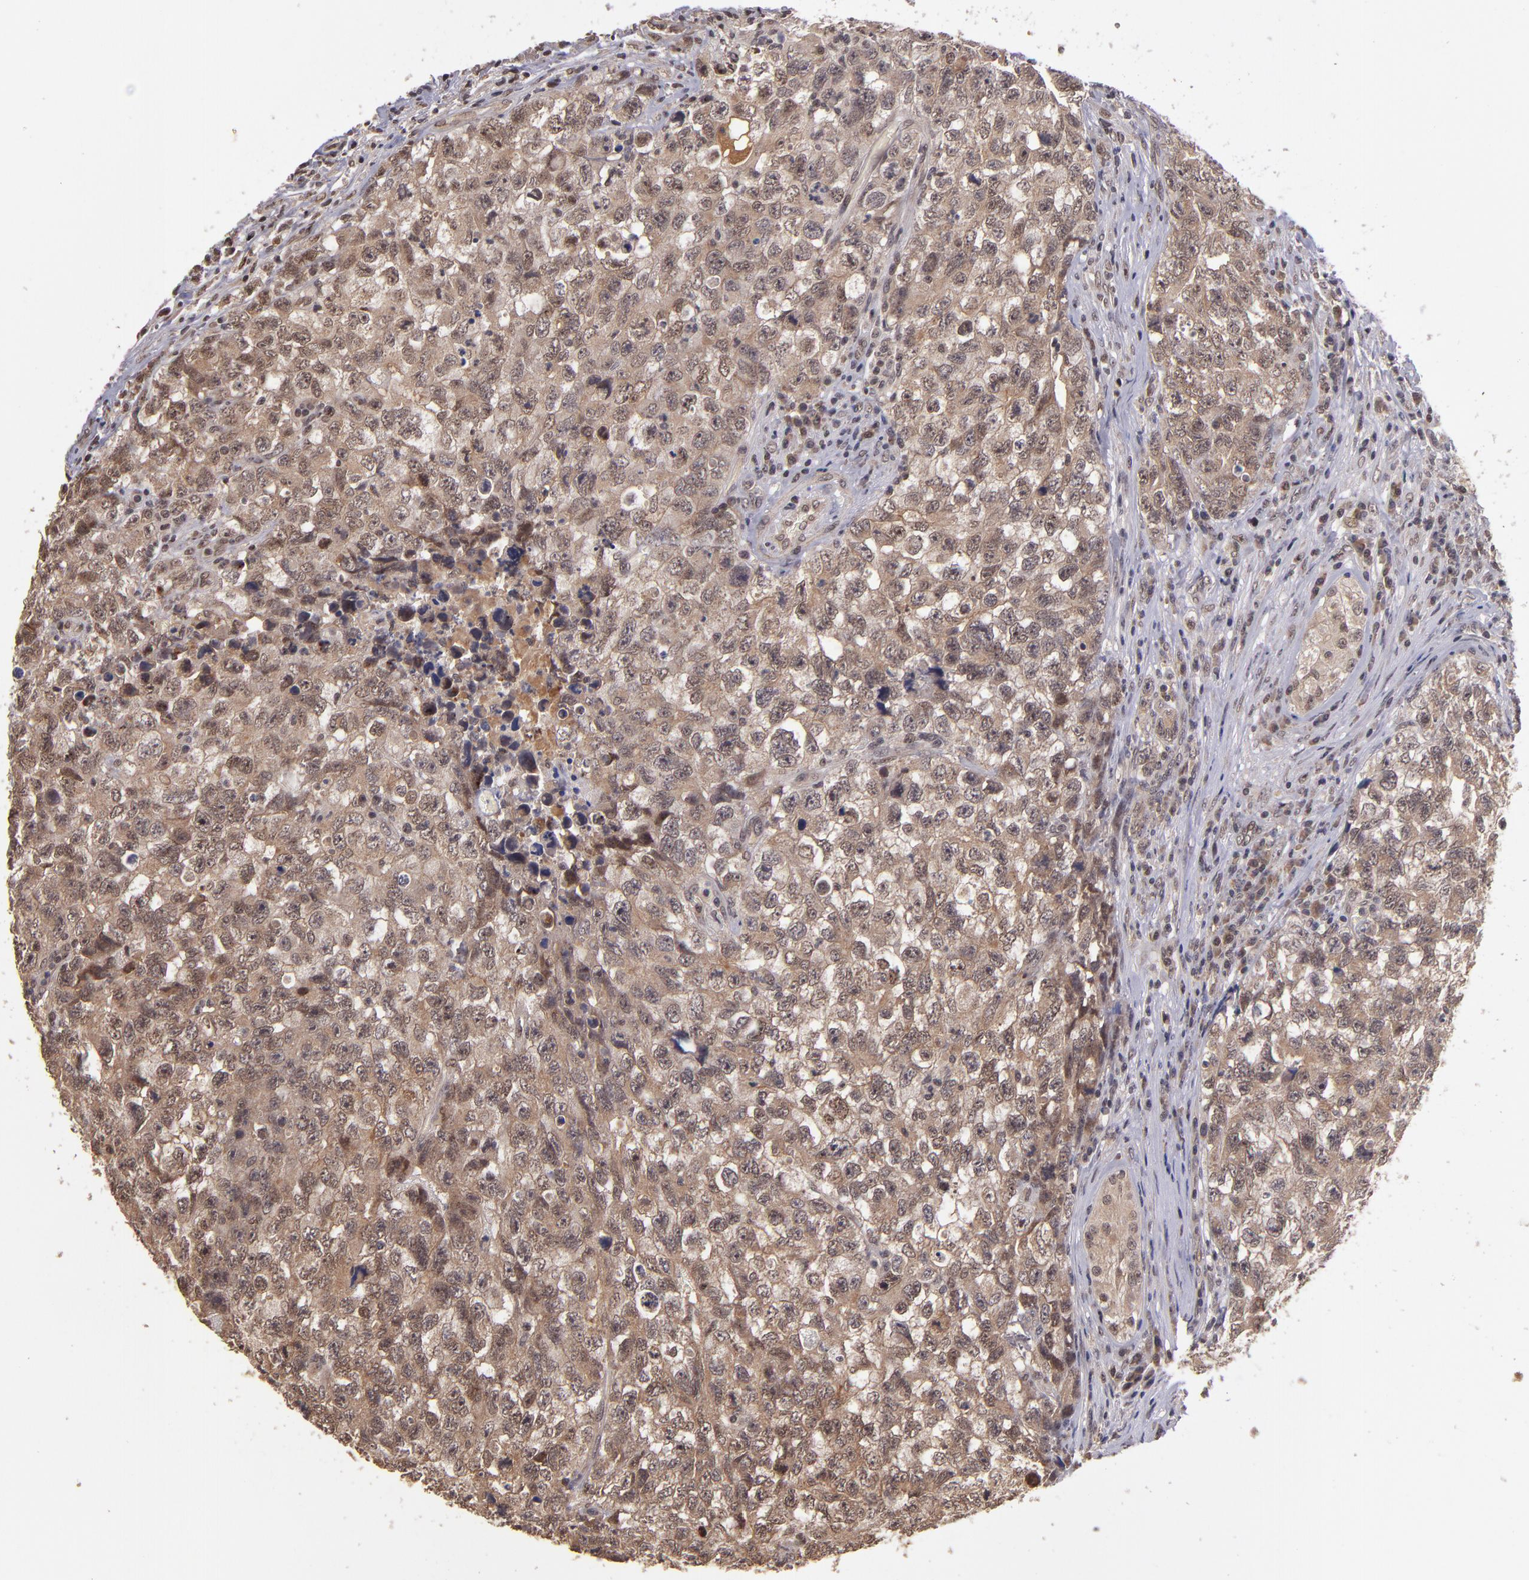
{"staining": {"intensity": "moderate", "quantity": ">75%", "location": "cytoplasmic/membranous,nuclear"}, "tissue": "testis cancer", "cell_type": "Tumor cells", "image_type": "cancer", "snomed": [{"axis": "morphology", "description": "Carcinoma, Embryonal, NOS"}, {"axis": "topography", "description": "Testis"}], "caption": "Immunohistochemistry (IHC) micrograph of neoplastic tissue: testis embryonal carcinoma stained using immunohistochemistry (IHC) exhibits medium levels of moderate protein expression localized specifically in the cytoplasmic/membranous and nuclear of tumor cells, appearing as a cytoplasmic/membranous and nuclear brown color.", "gene": "ABHD12B", "patient": {"sex": "male", "age": 31}}